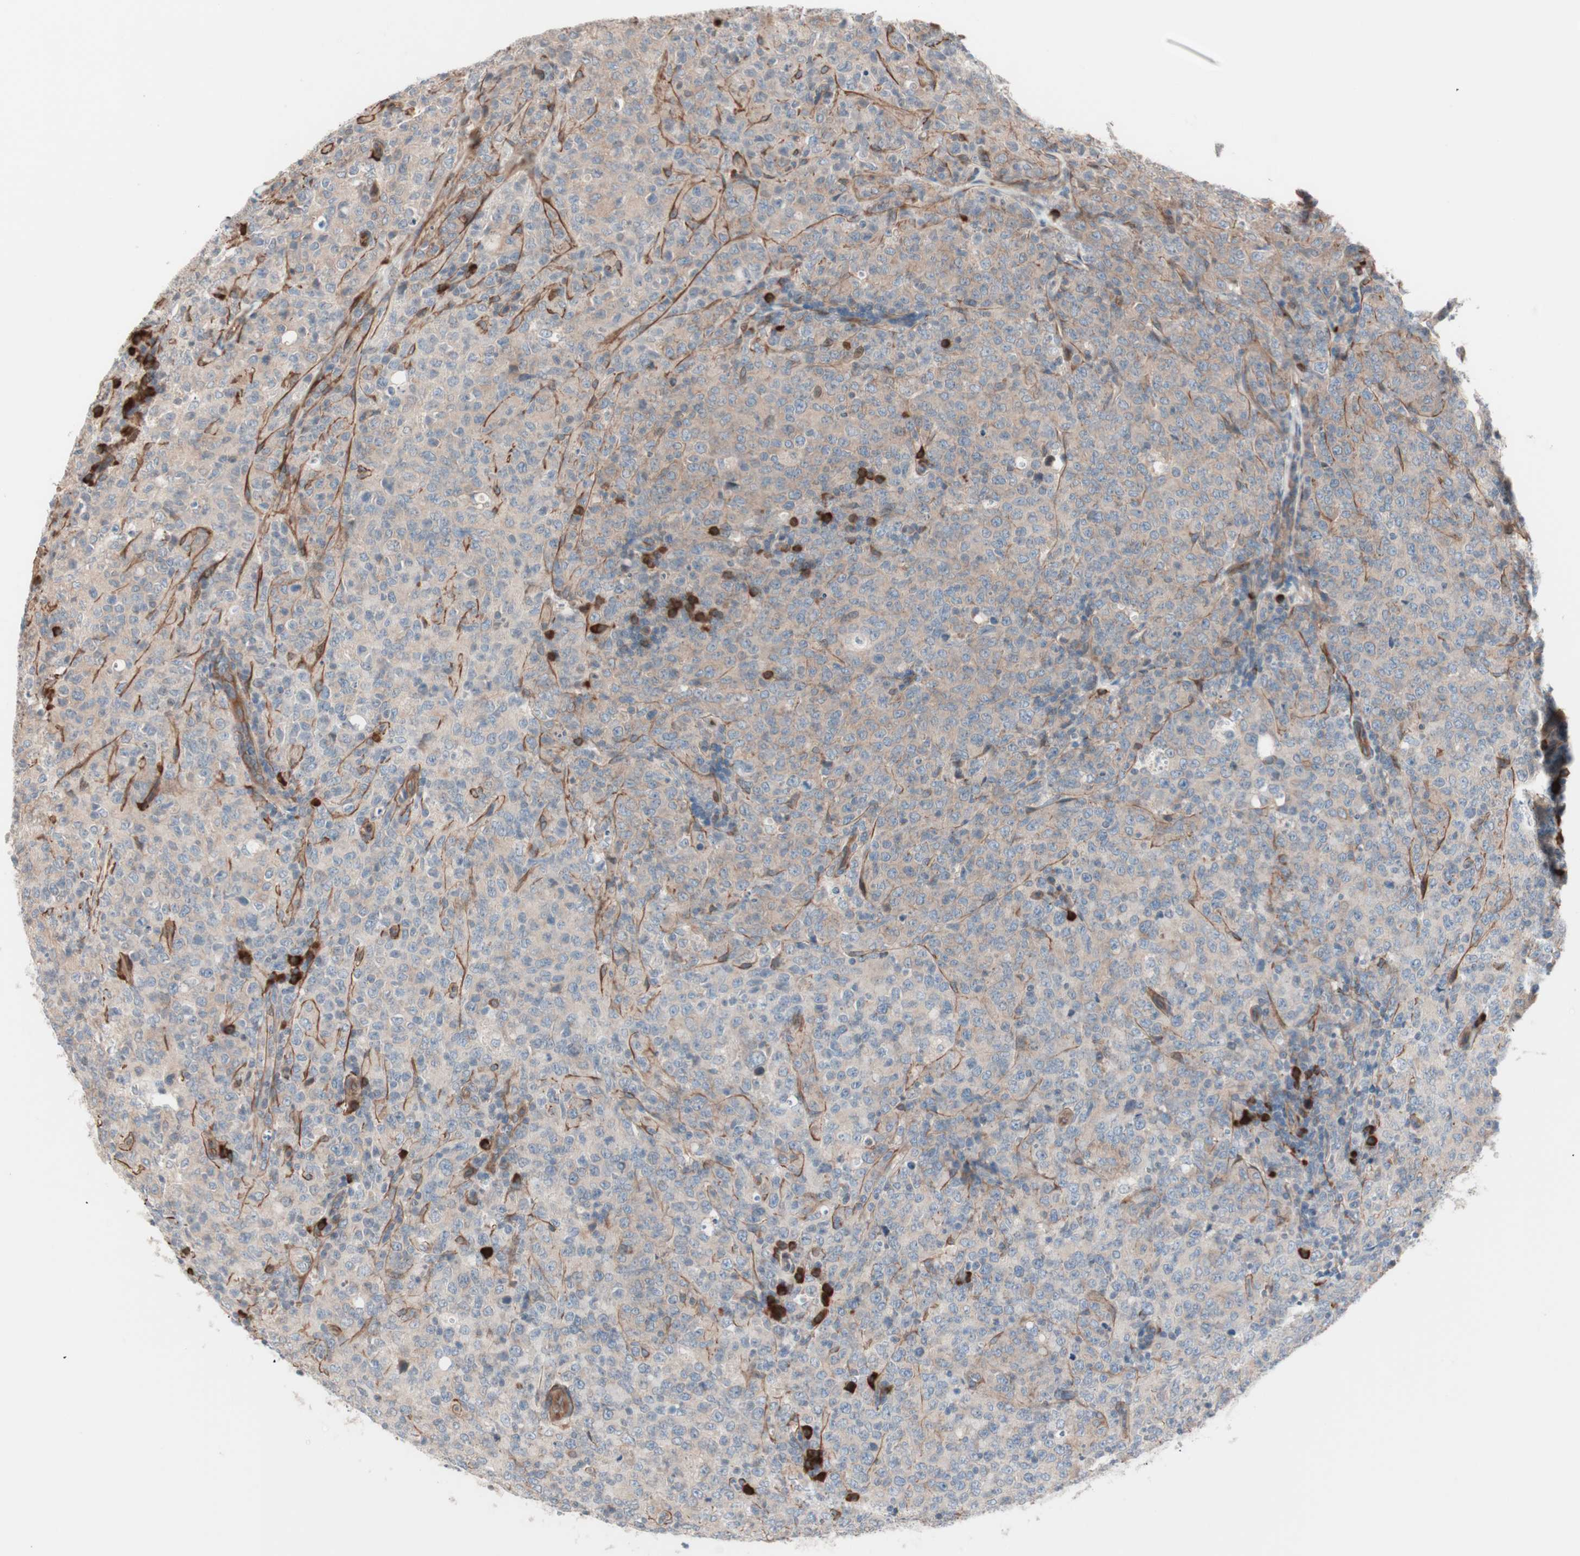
{"staining": {"intensity": "weak", "quantity": ">75%", "location": "cytoplasmic/membranous"}, "tissue": "lymphoma", "cell_type": "Tumor cells", "image_type": "cancer", "snomed": [{"axis": "morphology", "description": "Malignant lymphoma, non-Hodgkin's type, High grade"}, {"axis": "topography", "description": "Tonsil"}], "caption": "Lymphoma stained with immunohistochemistry reveals weak cytoplasmic/membranous positivity in about >75% of tumor cells. Ihc stains the protein in brown and the nuclei are stained blue.", "gene": "ALG5", "patient": {"sex": "female", "age": 36}}